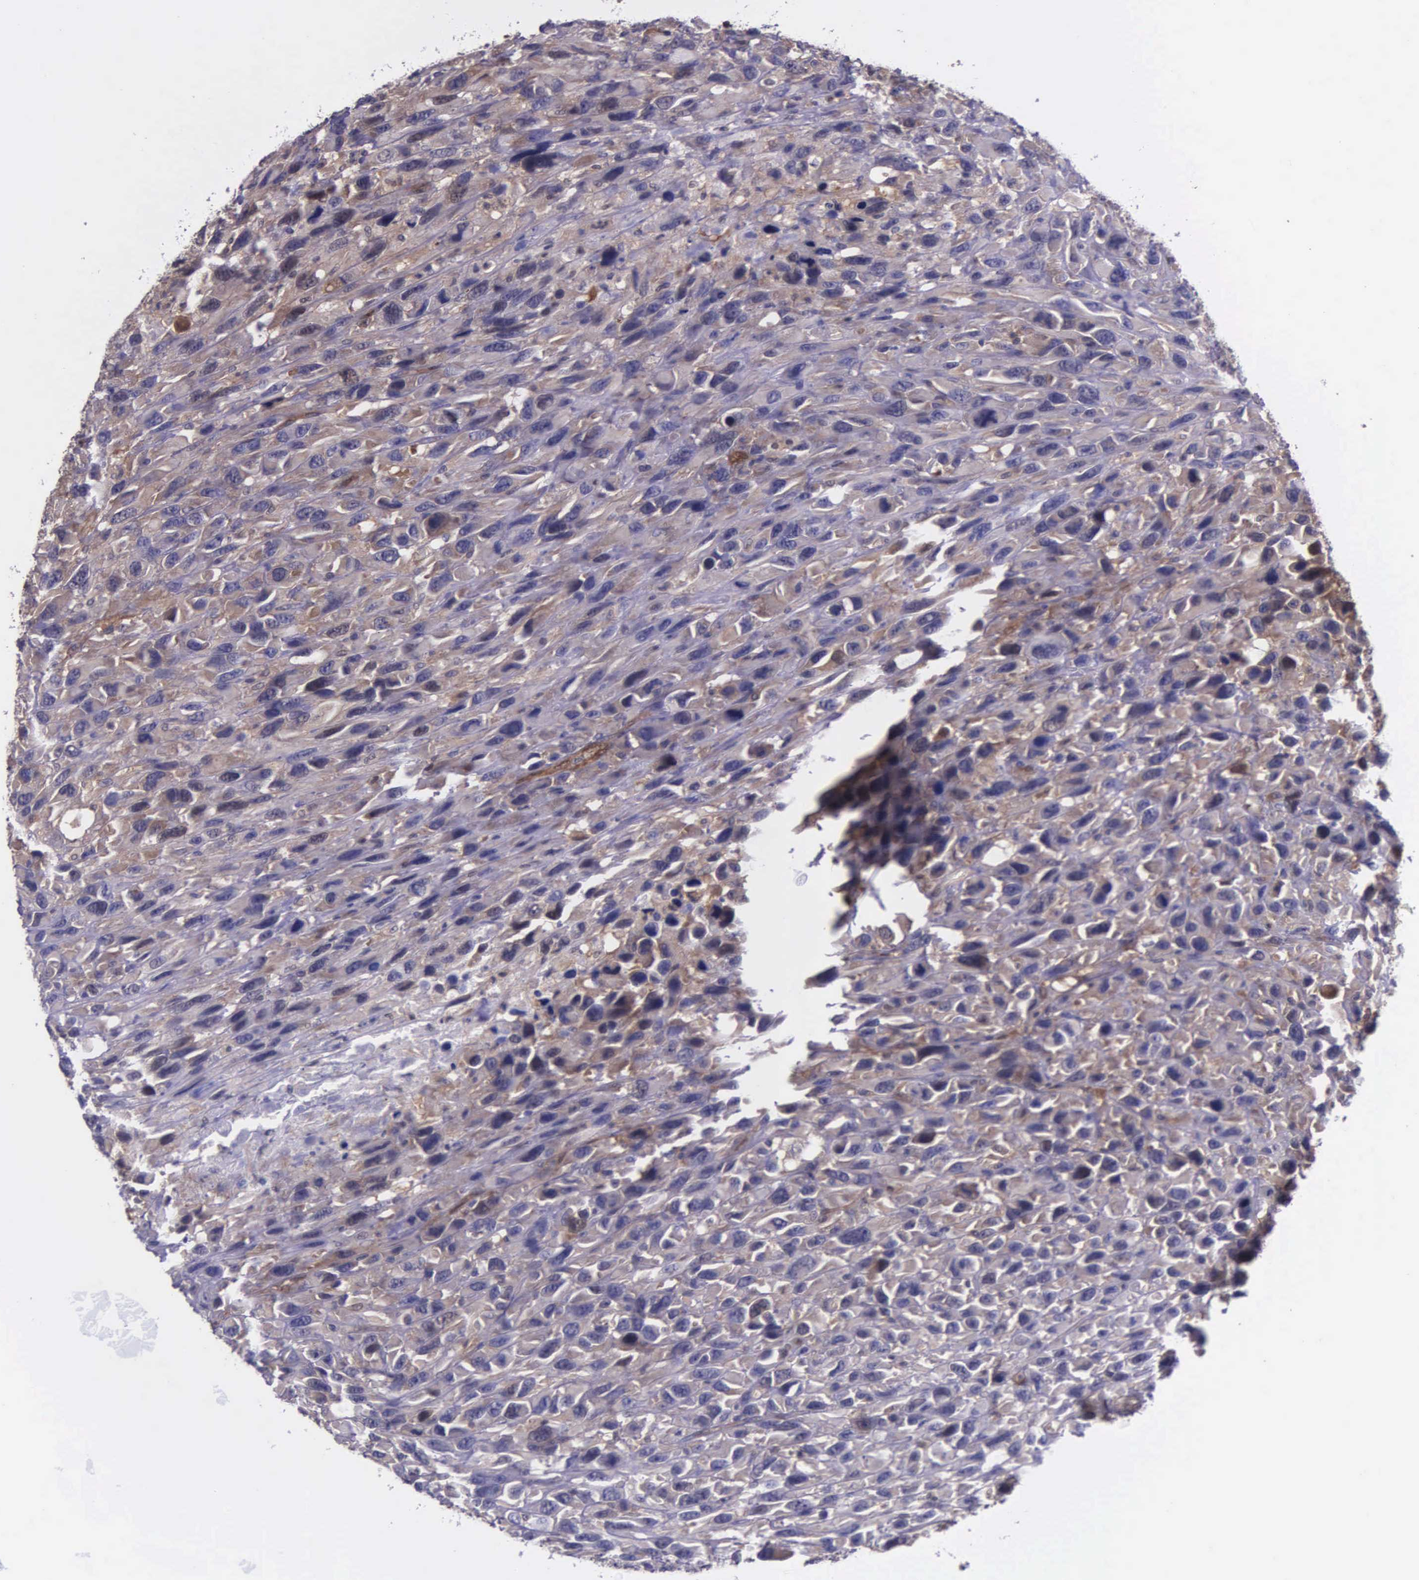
{"staining": {"intensity": "weak", "quantity": ">75%", "location": "cytoplasmic/membranous"}, "tissue": "renal cancer", "cell_type": "Tumor cells", "image_type": "cancer", "snomed": [{"axis": "morphology", "description": "Adenocarcinoma, NOS"}, {"axis": "topography", "description": "Kidney"}], "caption": "Protein staining demonstrates weak cytoplasmic/membranous staining in about >75% of tumor cells in renal adenocarcinoma.", "gene": "GMPR2", "patient": {"sex": "male", "age": 79}}